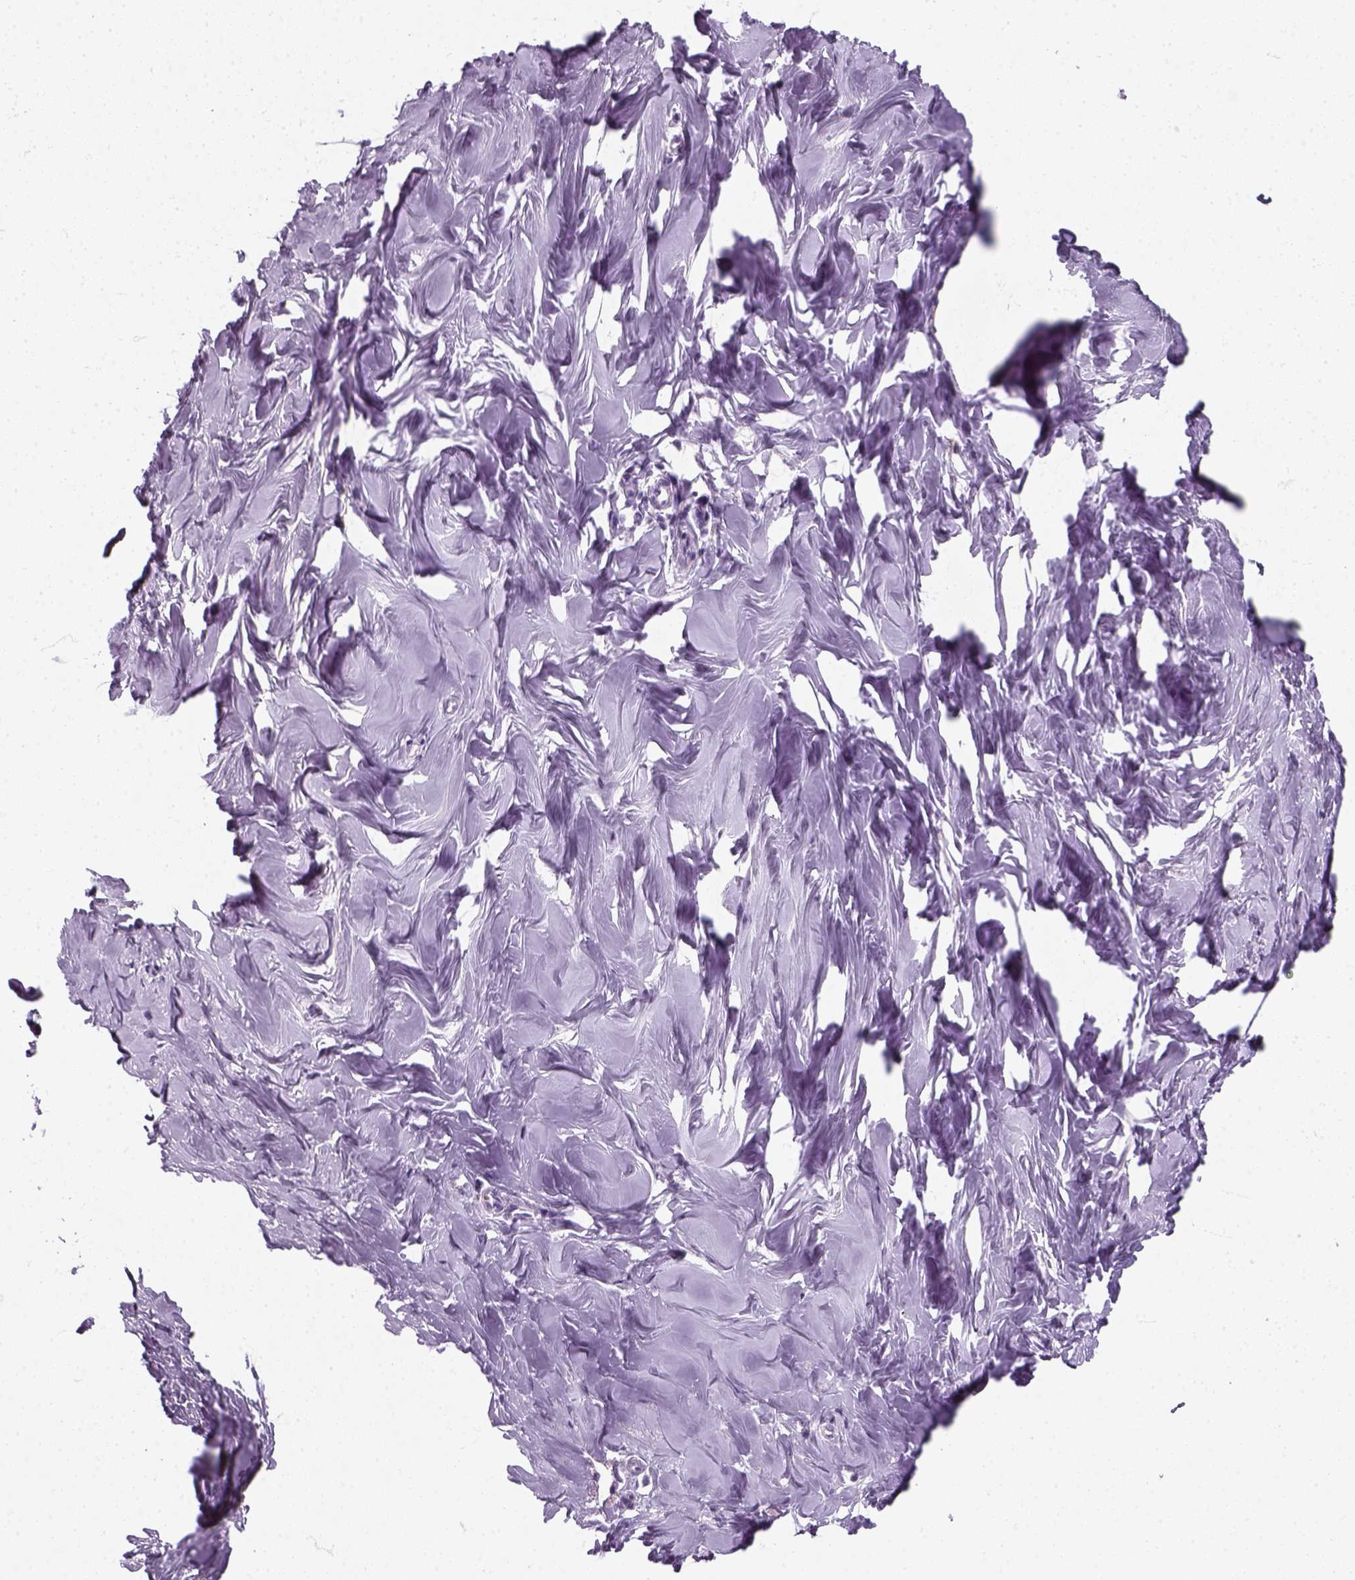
{"staining": {"intensity": "negative", "quantity": "none", "location": "none"}, "tissue": "breast", "cell_type": "Adipocytes", "image_type": "normal", "snomed": [{"axis": "morphology", "description": "Normal tissue, NOS"}, {"axis": "topography", "description": "Breast"}], "caption": "Immunohistochemistry (IHC) micrograph of unremarkable breast: breast stained with DAB (3,3'-diaminobenzidine) demonstrates no significant protein staining in adipocytes. (DAB immunohistochemistry with hematoxylin counter stain).", "gene": "SLC12A5", "patient": {"sex": "female", "age": 27}}